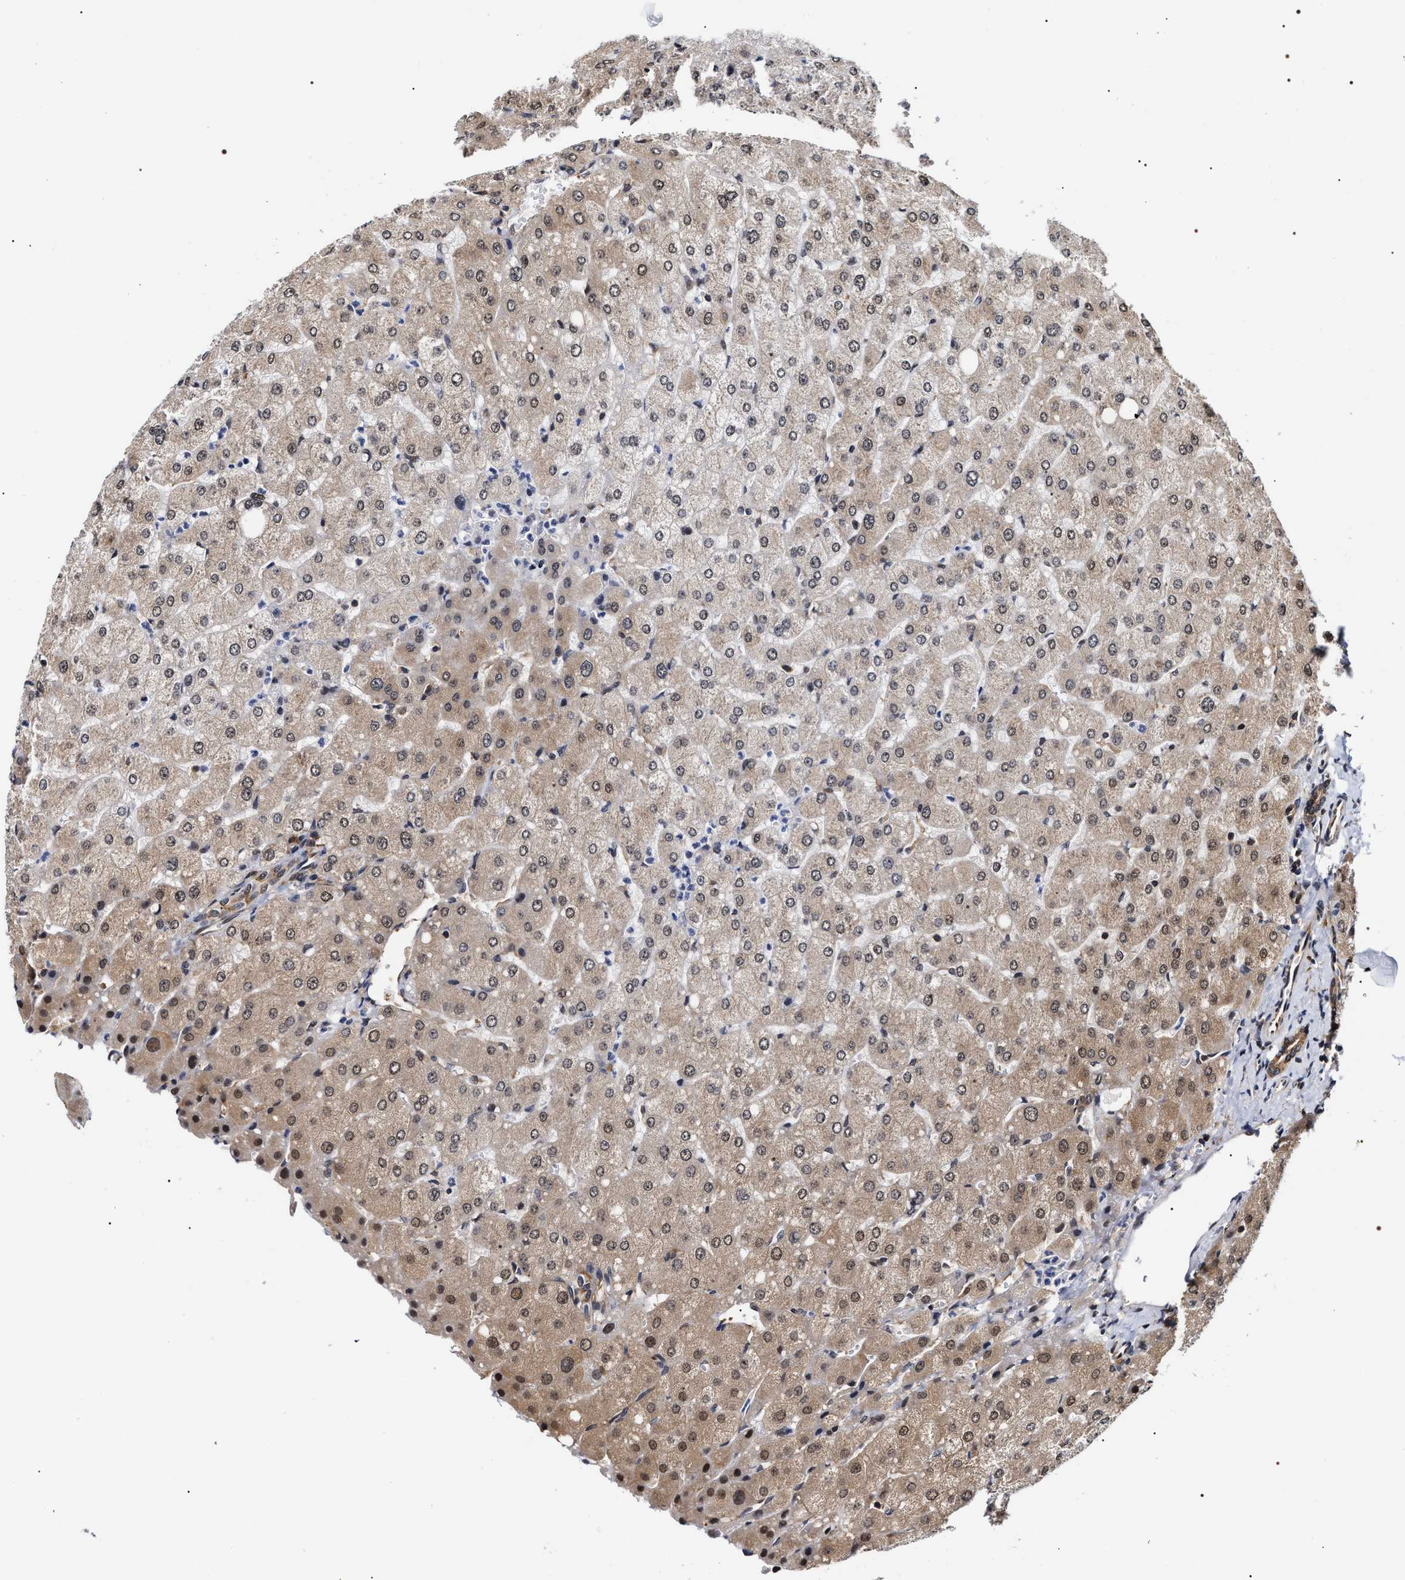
{"staining": {"intensity": "moderate", "quantity": ">75%", "location": "cytoplasmic/membranous"}, "tissue": "liver", "cell_type": "Cholangiocytes", "image_type": "normal", "snomed": [{"axis": "morphology", "description": "Normal tissue, NOS"}, {"axis": "topography", "description": "Liver"}], "caption": "IHC micrograph of unremarkable liver: human liver stained using immunohistochemistry (IHC) shows medium levels of moderate protein expression localized specifically in the cytoplasmic/membranous of cholangiocytes, appearing as a cytoplasmic/membranous brown color.", "gene": "BAG6", "patient": {"sex": "male", "age": 55}}